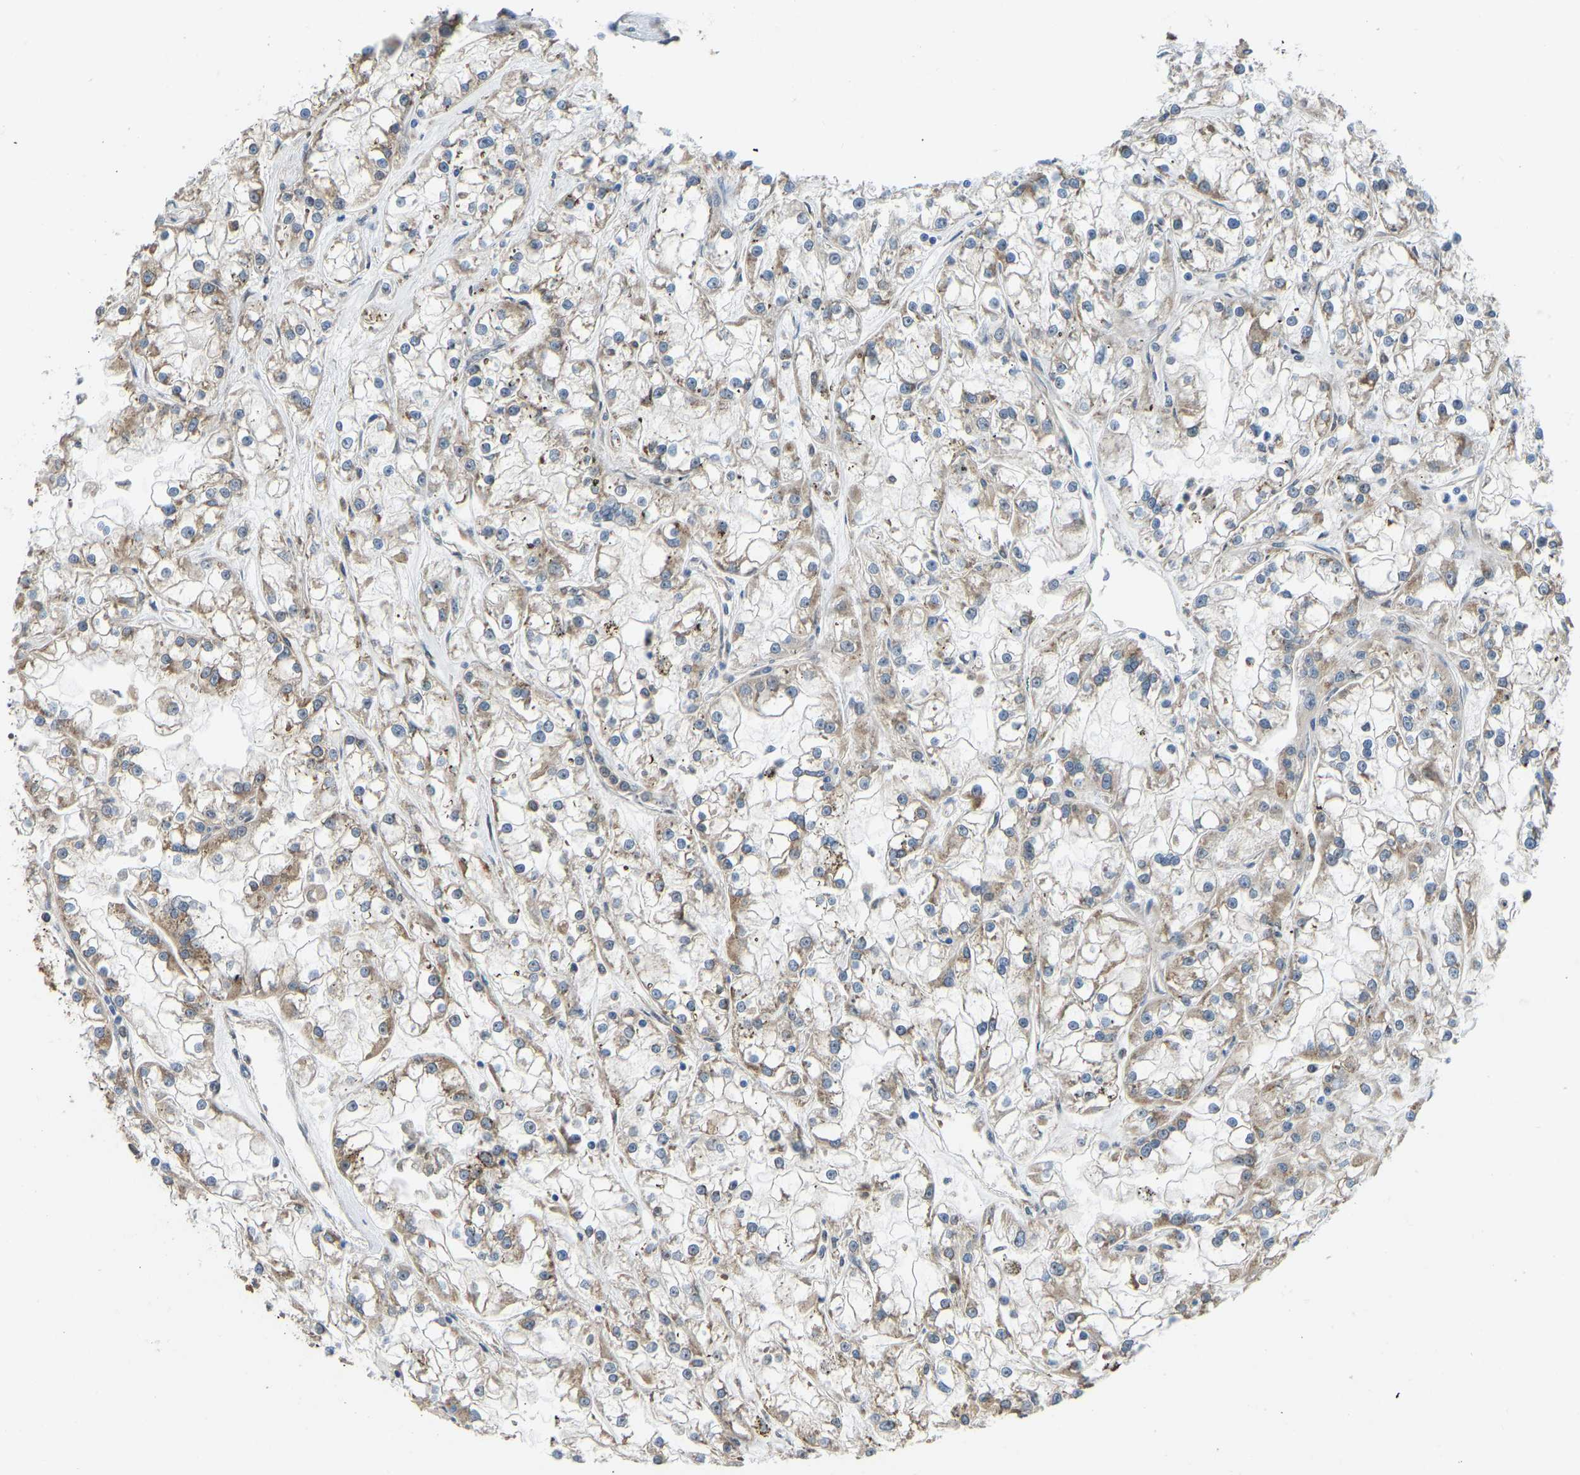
{"staining": {"intensity": "moderate", "quantity": "25%-75%", "location": "cytoplasmic/membranous"}, "tissue": "renal cancer", "cell_type": "Tumor cells", "image_type": "cancer", "snomed": [{"axis": "morphology", "description": "Adenocarcinoma, NOS"}, {"axis": "topography", "description": "Kidney"}], "caption": "Renal cancer (adenocarcinoma) stained with DAB (3,3'-diaminobenzidine) immunohistochemistry (IHC) displays medium levels of moderate cytoplasmic/membranous expression in about 25%-75% of tumor cells.", "gene": "OS9", "patient": {"sex": "female", "age": 52}}